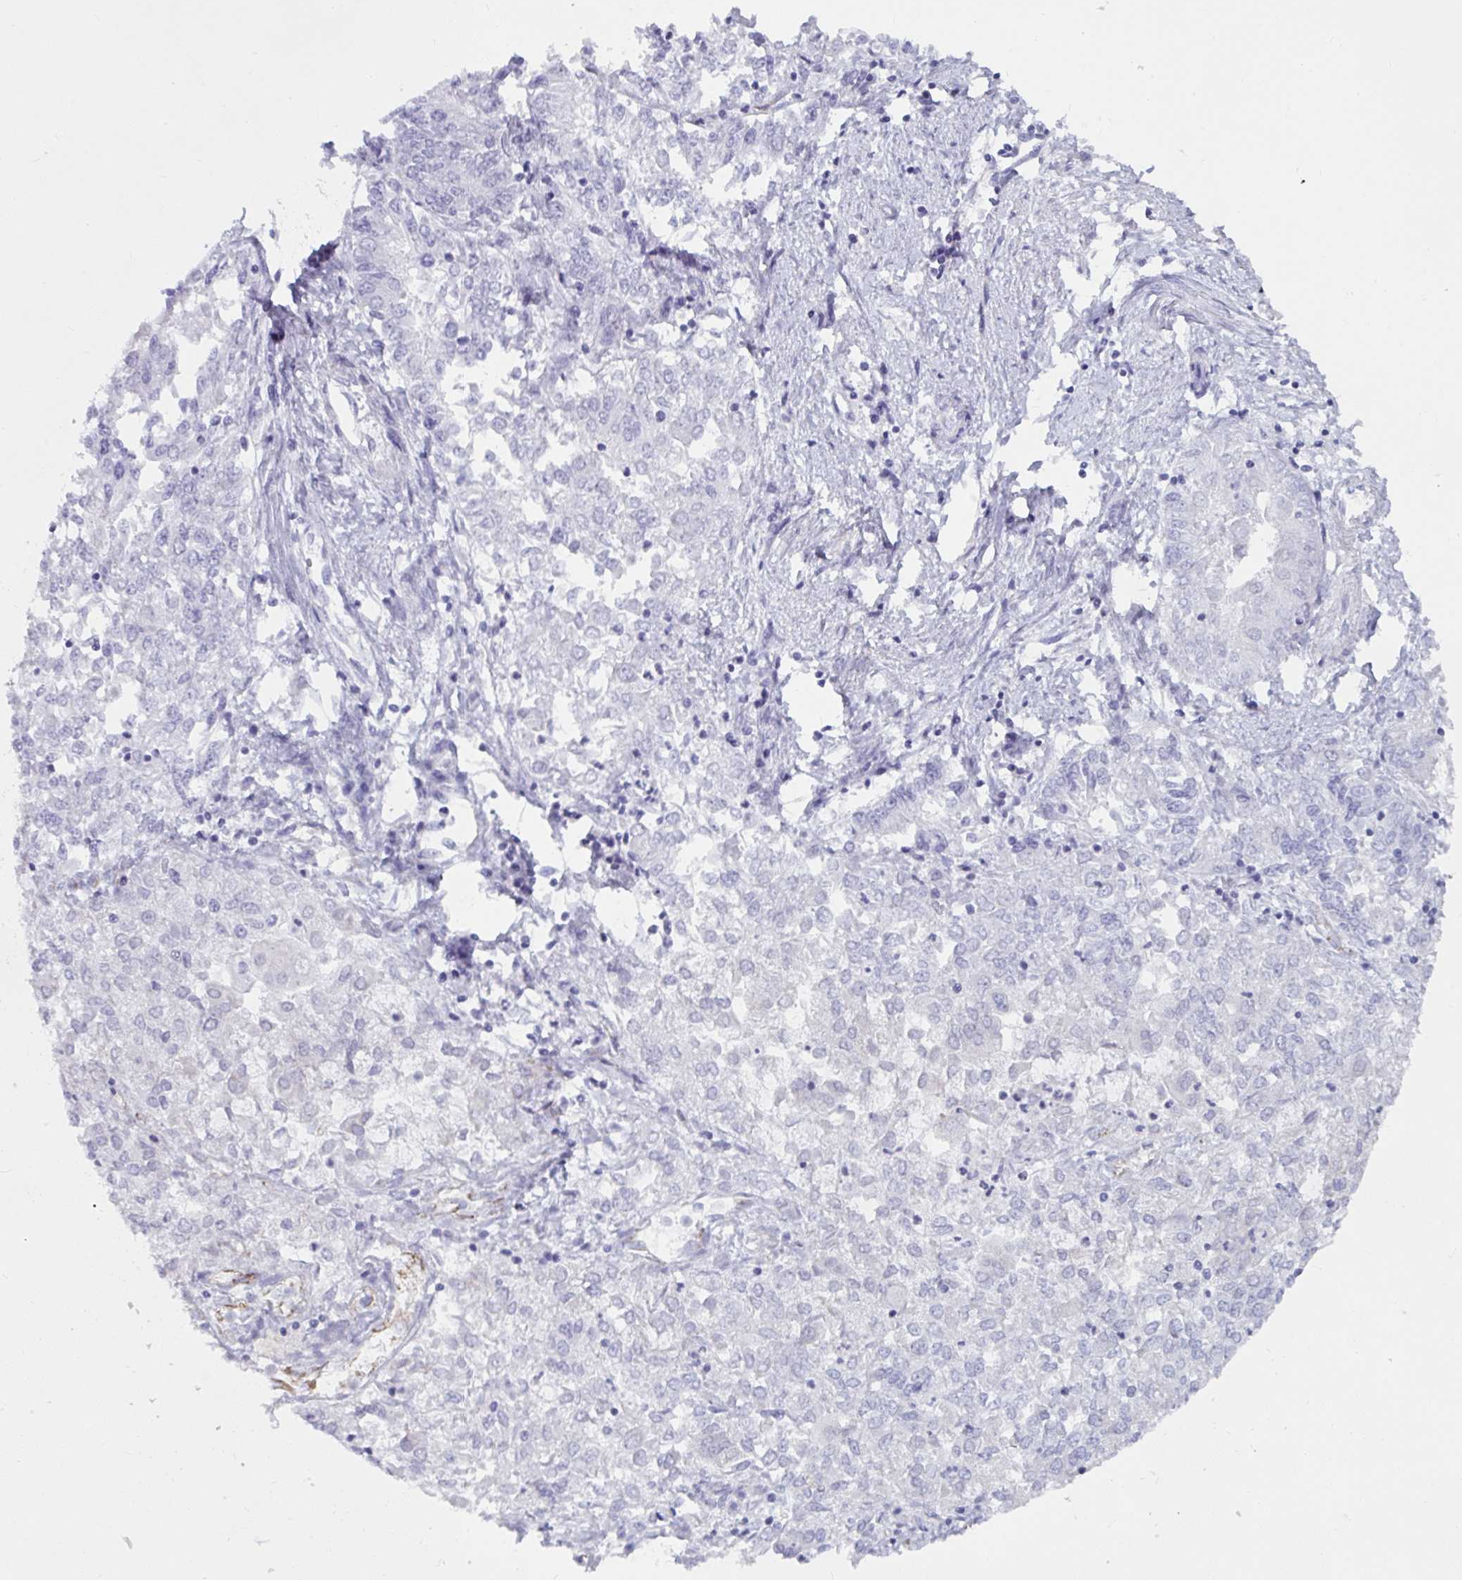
{"staining": {"intensity": "negative", "quantity": "none", "location": "none"}, "tissue": "endometrial cancer", "cell_type": "Tumor cells", "image_type": "cancer", "snomed": [{"axis": "morphology", "description": "Adenocarcinoma, NOS"}, {"axis": "topography", "description": "Endometrium"}], "caption": "Histopathology image shows no protein positivity in tumor cells of endometrial adenocarcinoma tissue.", "gene": "TANK", "patient": {"sex": "female", "age": 57}}